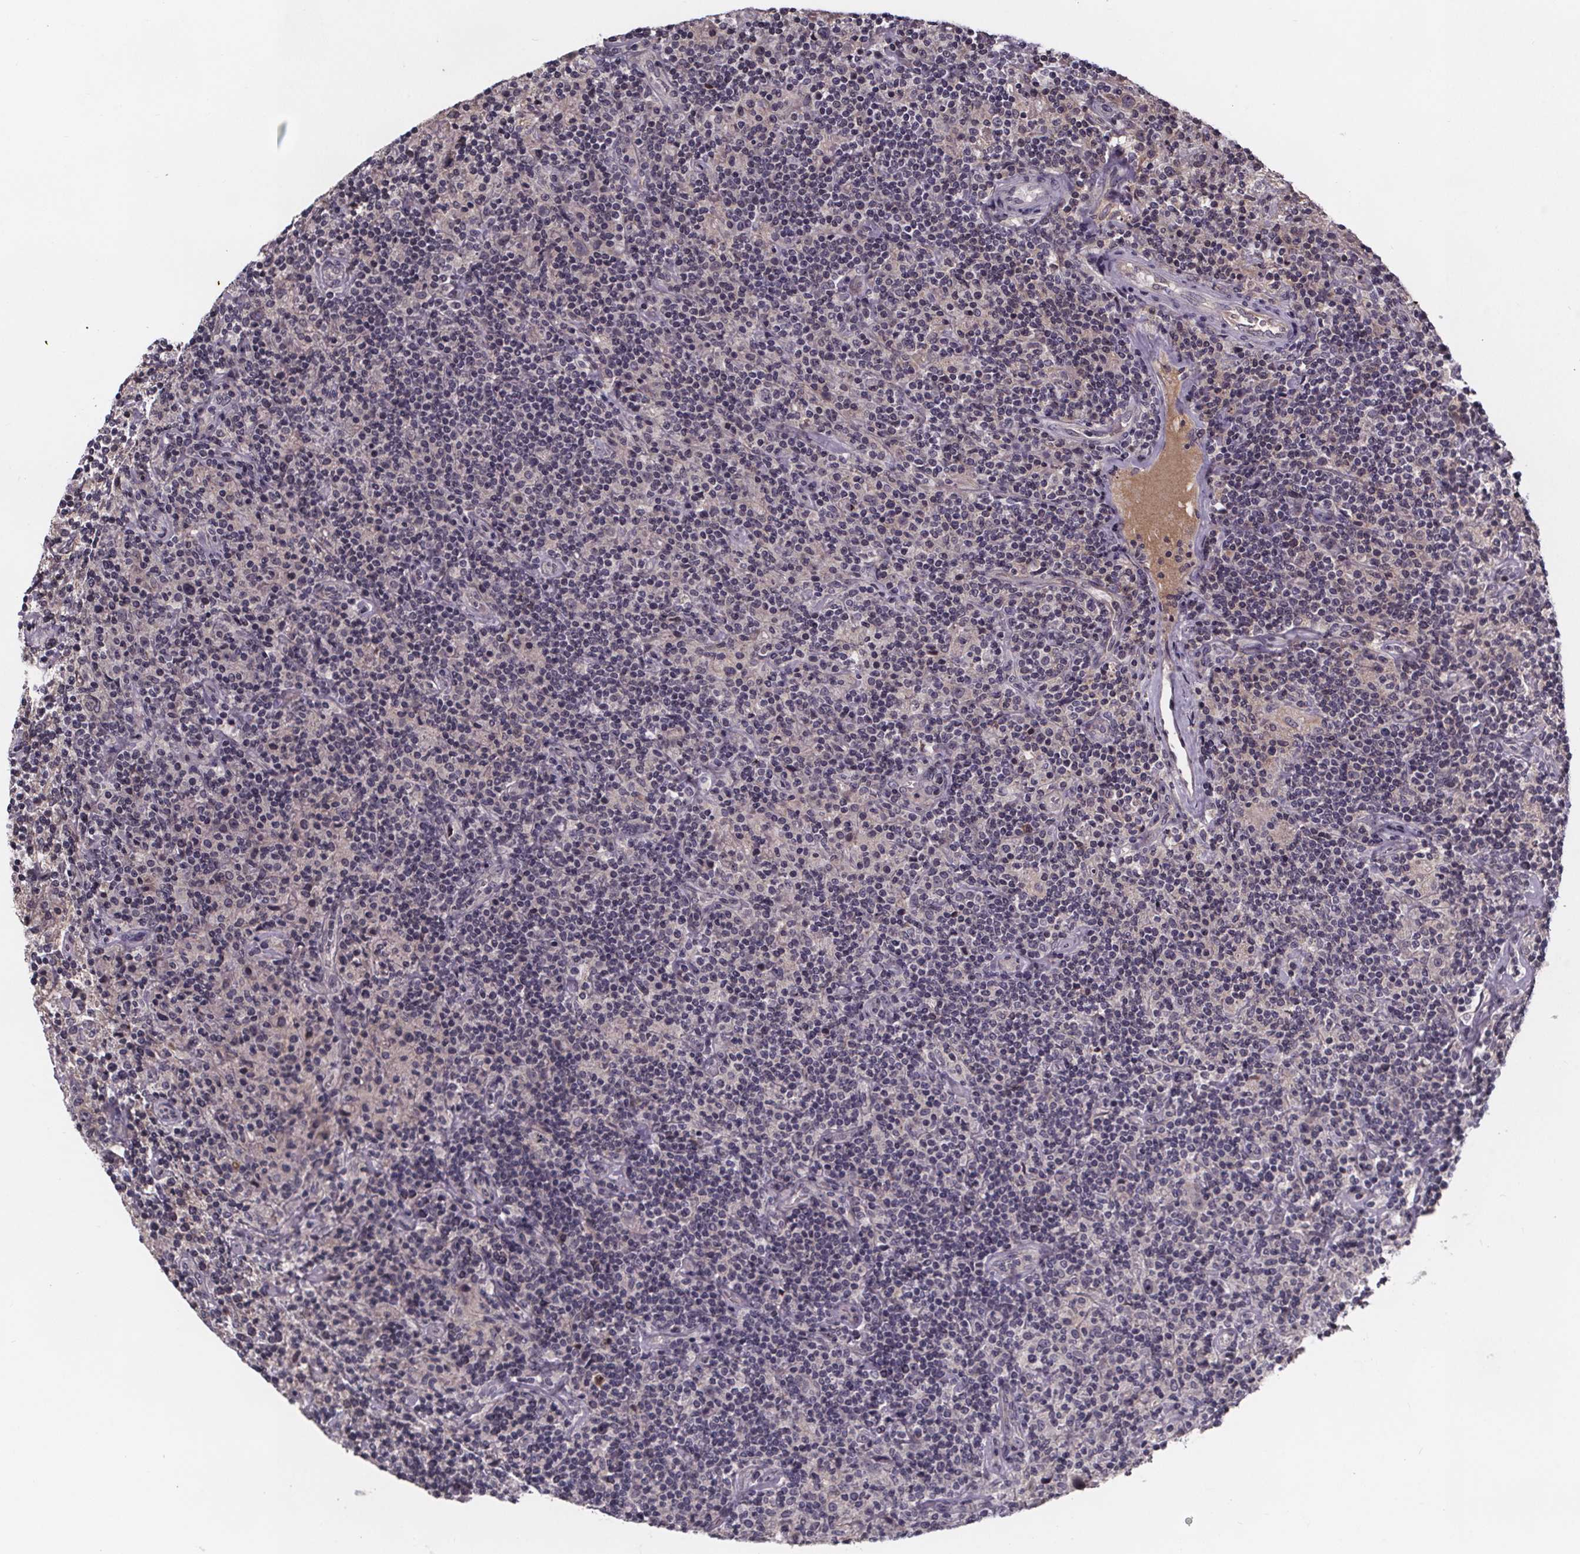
{"staining": {"intensity": "negative", "quantity": "none", "location": "none"}, "tissue": "lymphoma", "cell_type": "Tumor cells", "image_type": "cancer", "snomed": [{"axis": "morphology", "description": "Hodgkin's disease, NOS"}, {"axis": "topography", "description": "Lymph node"}], "caption": "Immunohistochemistry (IHC) photomicrograph of human Hodgkin's disease stained for a protein (brown), which exhibits no staining in tumor cells. The staining is performed using DAB brown chromogen with nuclei counter-stained in using hematoxylin.", "gene": "NPHP4", "patient": {"sex": "male", "age": 70}}